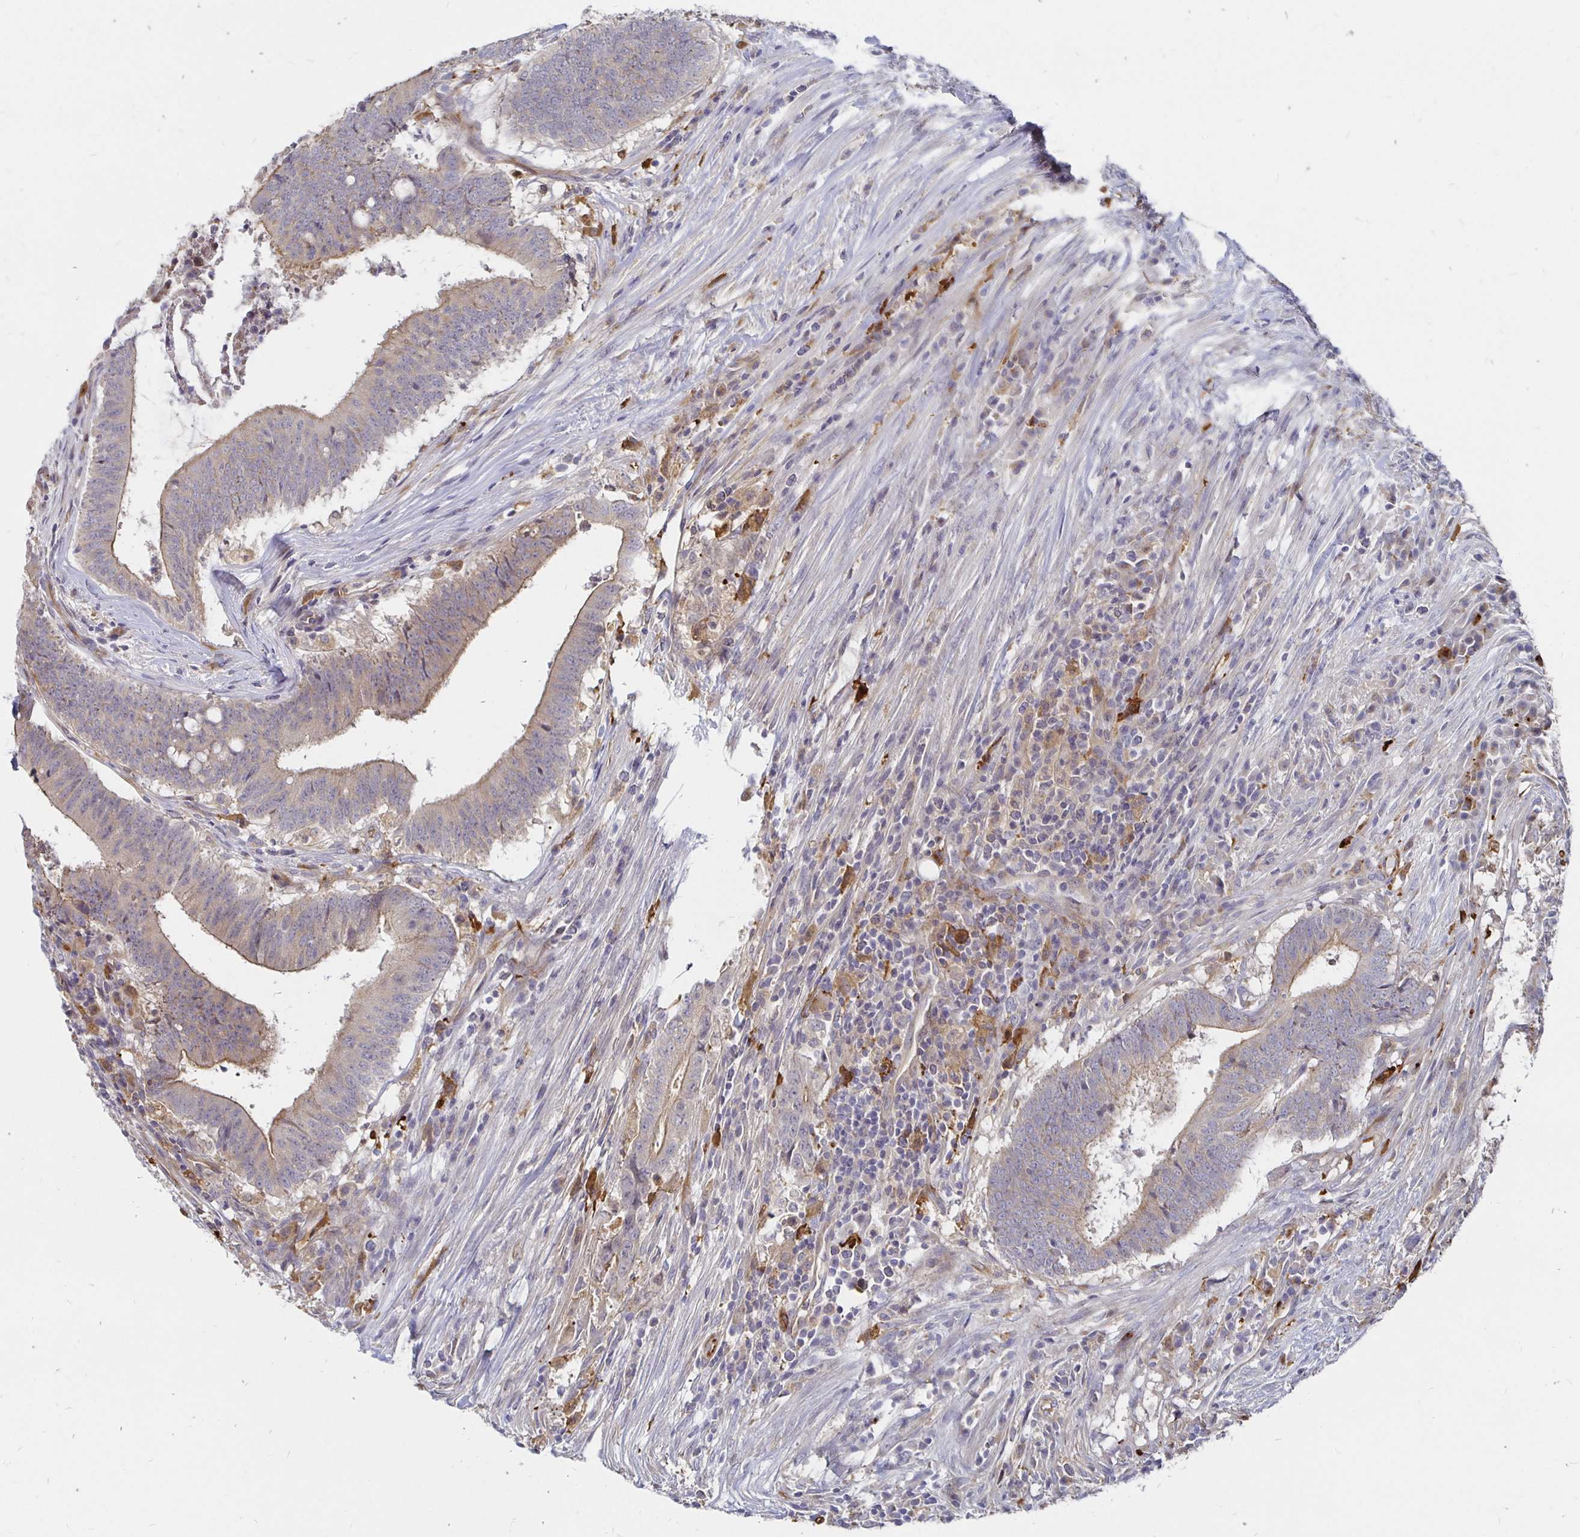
{"staining": {"intensity": "moderate", "quantity": "<25%", "location": "cytoplasmic/membranous"}, "tissue": "colorectal cancer", "cell_type": "Tumor cells", "image_type": "cancer", "snomed": [{"axis": "morphology", "description": "Adenocarcinoma, NOS"}, {"axis": "topography", "description": "Colon"}], "caption": "Colorectal cancer (adenocarcinoma) tissue exhibits moderate cytoplasmic/membranous positivity in approximately <25% of tumor cells, visualized by immunohistochemistry.", "gene": "CCDC85A", "patient": {"sex": "female", "age": 43}}